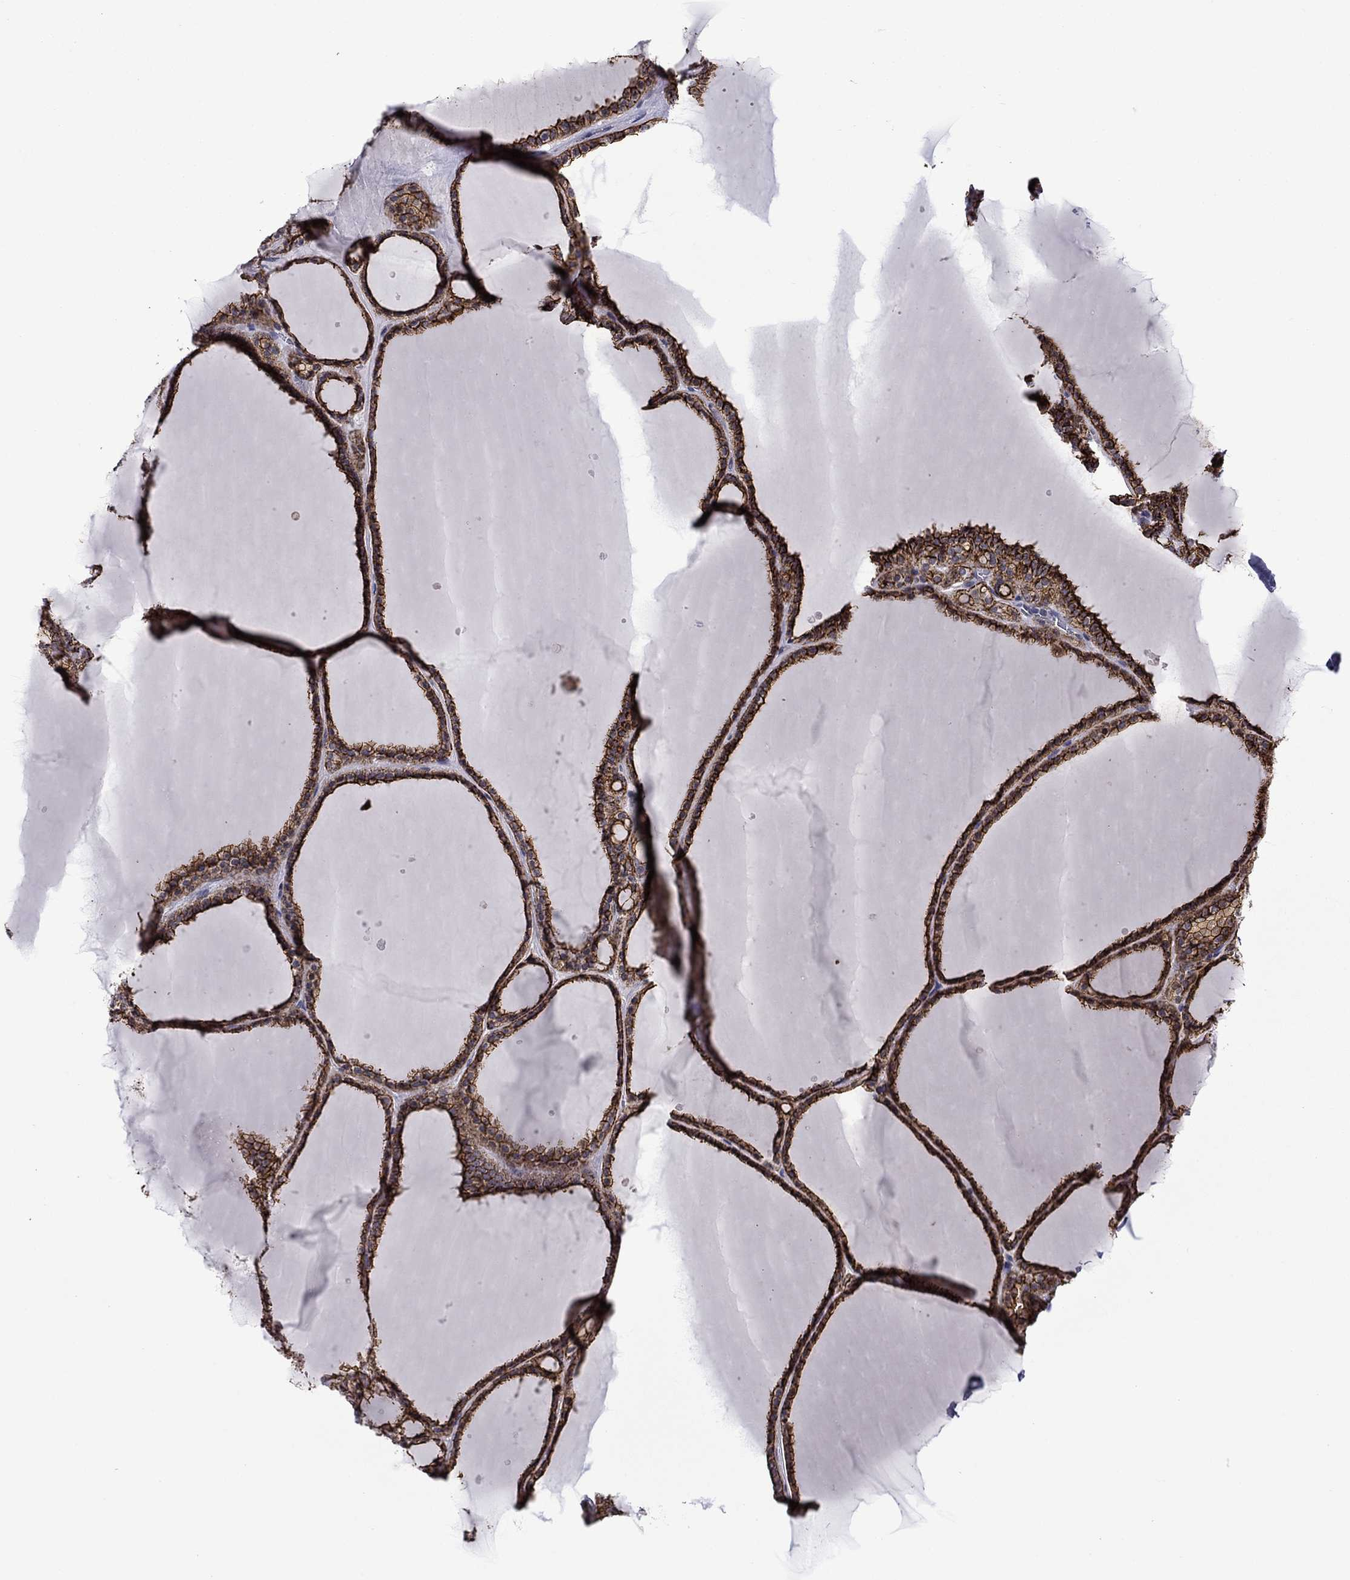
{"staining": {"intensity": "strong", "quantity": ">75%", "location": "cytoplasmic/membranous"}, "tissue": "thyroid gland", "cell_type": "Glandular cells", "image_type": "normal", "snomed": [{"axis": "morphology", "description": "Normal tissue, NOS"}, {"axis": "topography", "description": "Thyroid gland"}], "caption": "High-magnification brightfield microscopy of normal thyroid gland stained with DAB (3,3'-diaminobenzidine) (brown) and counterstained with hematoxylin (blue). glandular cells exhibit strong cytoplasmic/membranous positivity is seen in about>75% of cells.", "gene": "LMO7", "patient": {"sex": "male", "age": 63}}